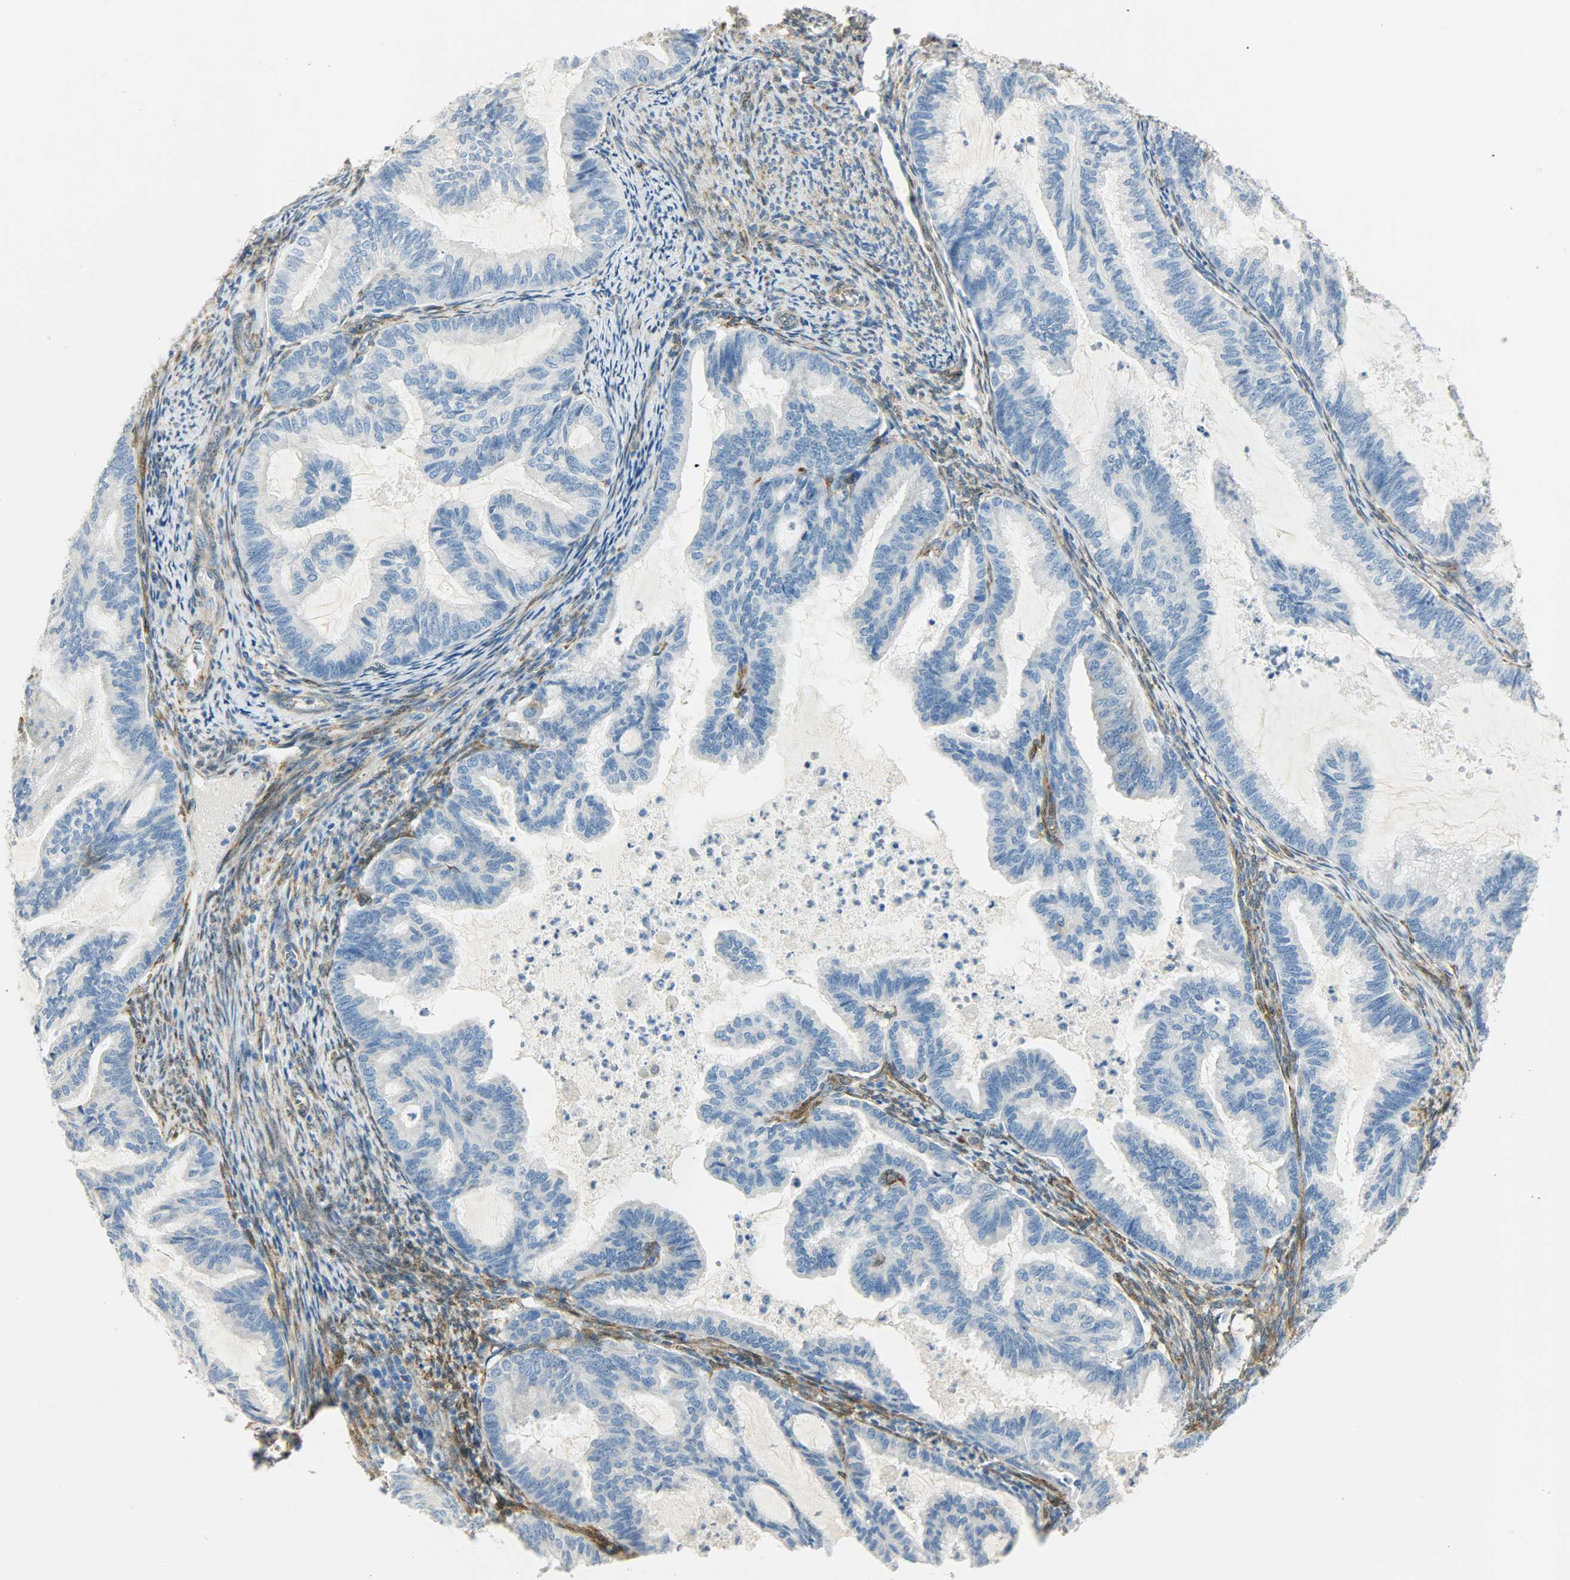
{"staining": {"intensity": "negative", "quantity": "none", "location": "none"}, "tissue": "cervical cancer", "cell_type": "Tumor cells", "image_type": "cancer", "snomed": [{"axis": "morphology", "description": "Normal tissue, NOS"}, {"axis": "morphology", "description": "Adenocarcinoma, NOS"}, {"axis": "topography", "description": "Cervix"}, {"axis": "topography", "description": "Endometrium"}], "caption": "The photomicrograph demonstrates no staining of tumor cells in adenocarcinoma (cervical).", "gene": "PKD2", "patient": {"sex": "female", "age": 86}}